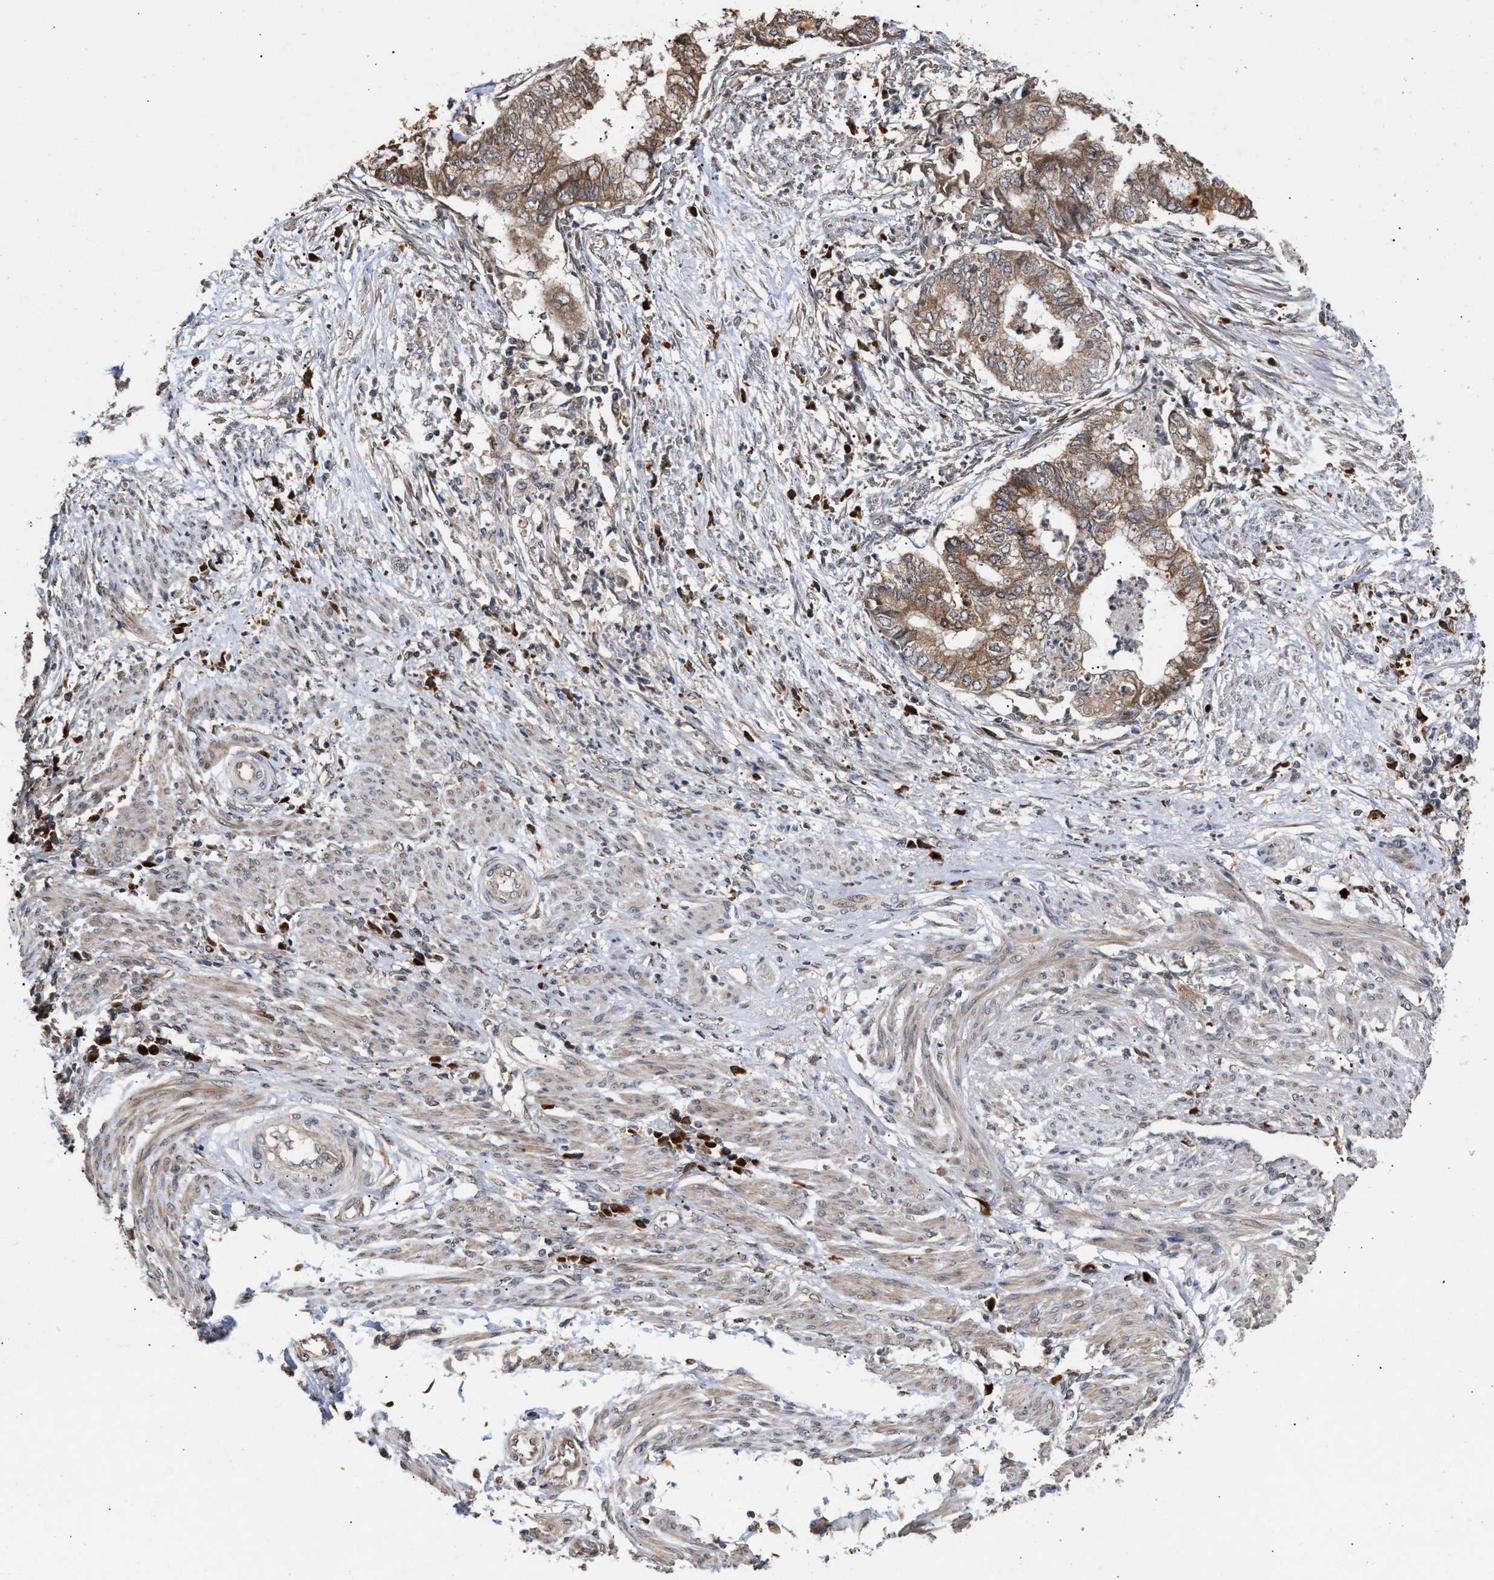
{"staining": {"intensity": "moderate", "quantity": ">75%", "location": "cytoplasmic/membranous"}, "tissue": "endometrial cancer", "cell_type": "Tumor cells", "image_type": "cancer", "snomed": [{"axis": "morphology", "description": "Necrosis, NOS"}, {"axis": "morphology", "description": "Adenocarcinoma, NOS"}, {"axis": "topography", "description": "Endometrium"}], "caption": "Immunohistochemistry (IHC) (DAB) staining of endometrial cancer exhibits moderate cytoplasmic/membranous protein expression in approximately >75% of tumor cells.", "gene": "SAR1A", "patient": {"sex": "female", "age": 79}}